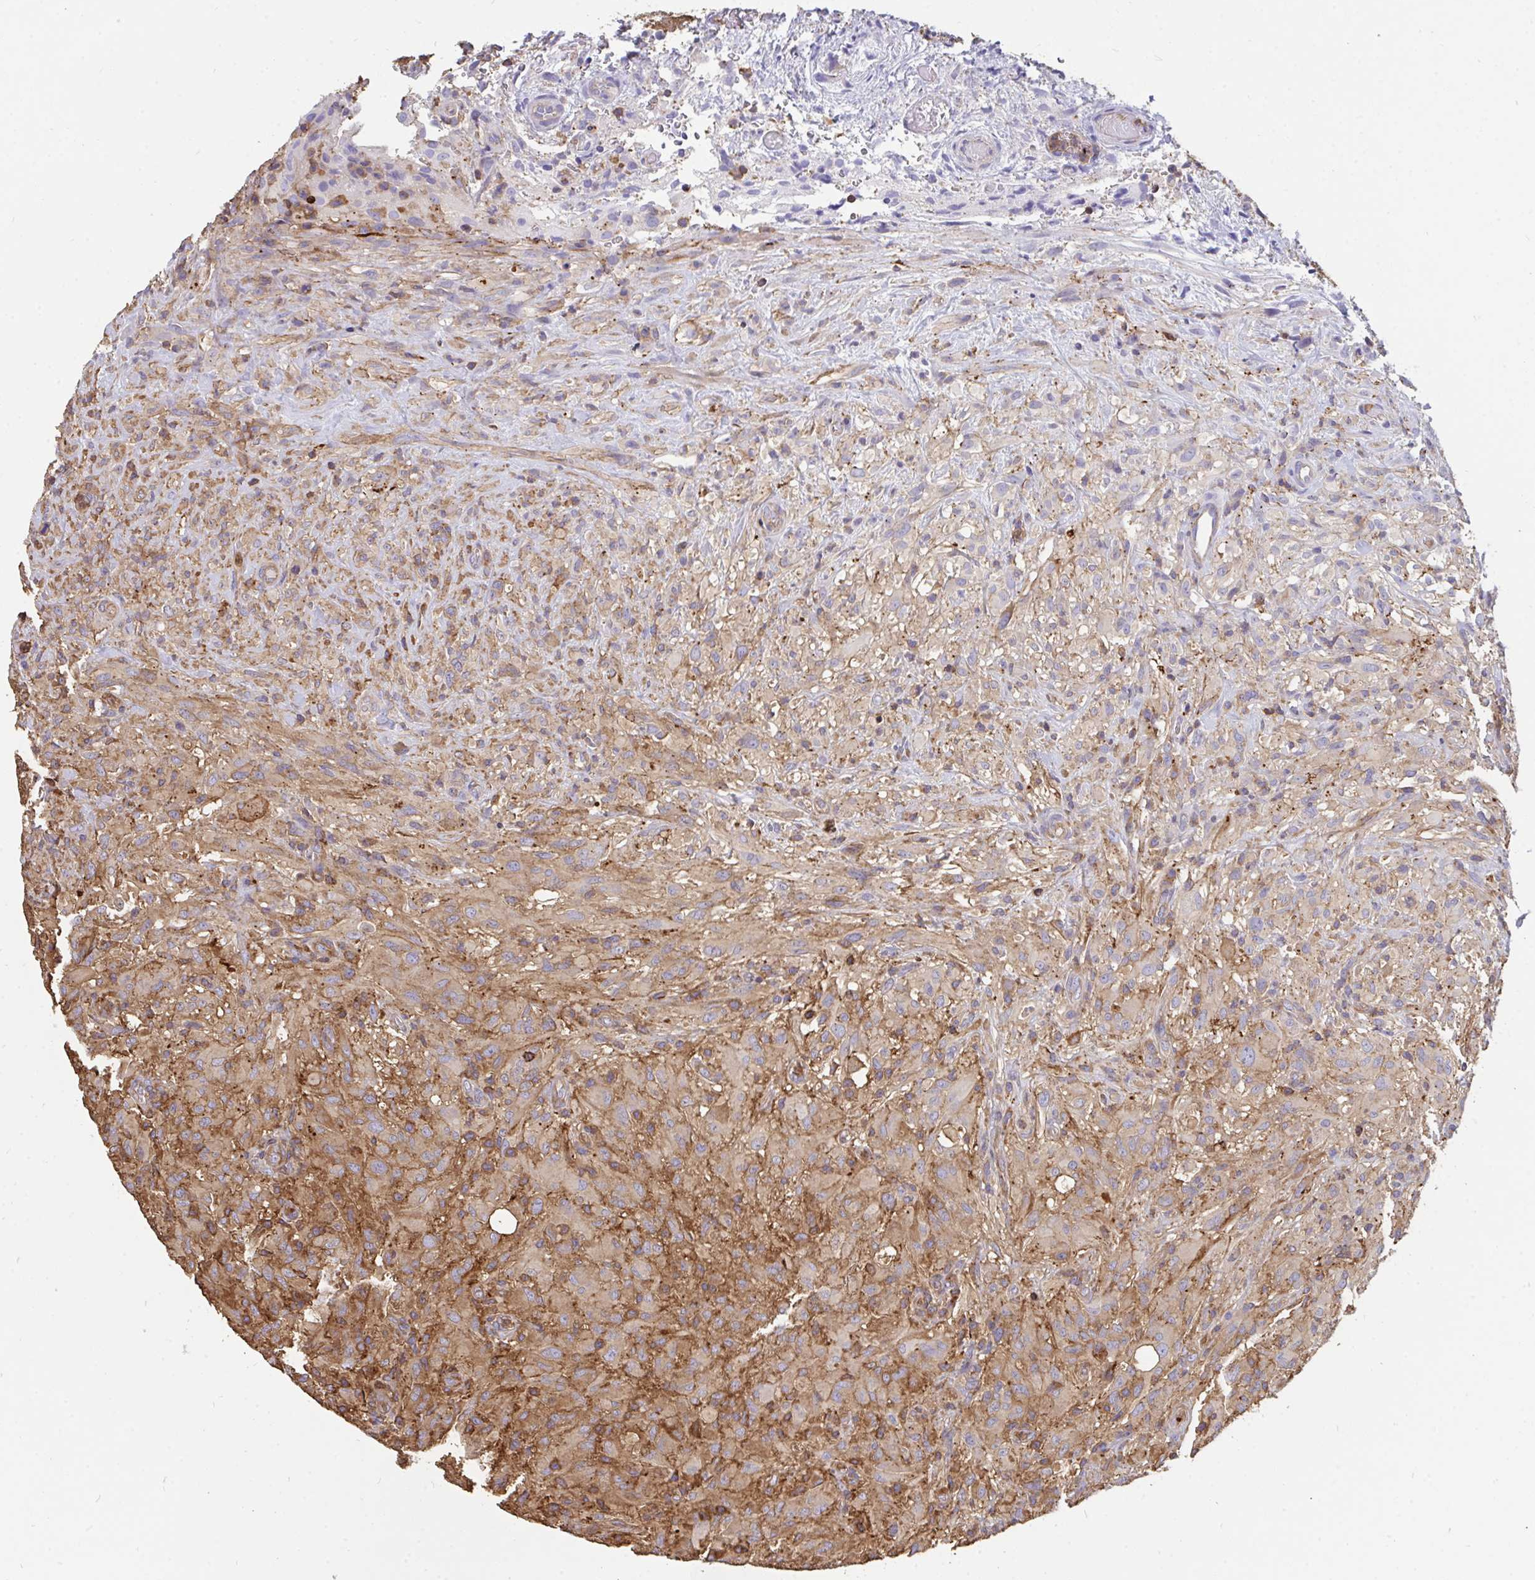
{"staining": {"intensity": "moderate", "quantity": "<25%", "location": "cytoplasmic/membranous"}, "tissue": "glioma", "cell_type": "Tumor cells", "image_type": "cancer", "snomed": [{"axis": "morphology", "description": "Glioma, malignant, High grade"}, {"axis": "topography", "description": "Brain"}], "caption": "Tumor cells display low levels of moderate cytoplasmic/membranous staining in about <25% of cells in malignant glioma (high-grade). (Brightfield microscopy of DAB IHC at high magnification).", "gene": "CFL1", "patient": {"sex": "male", "age": 71}}